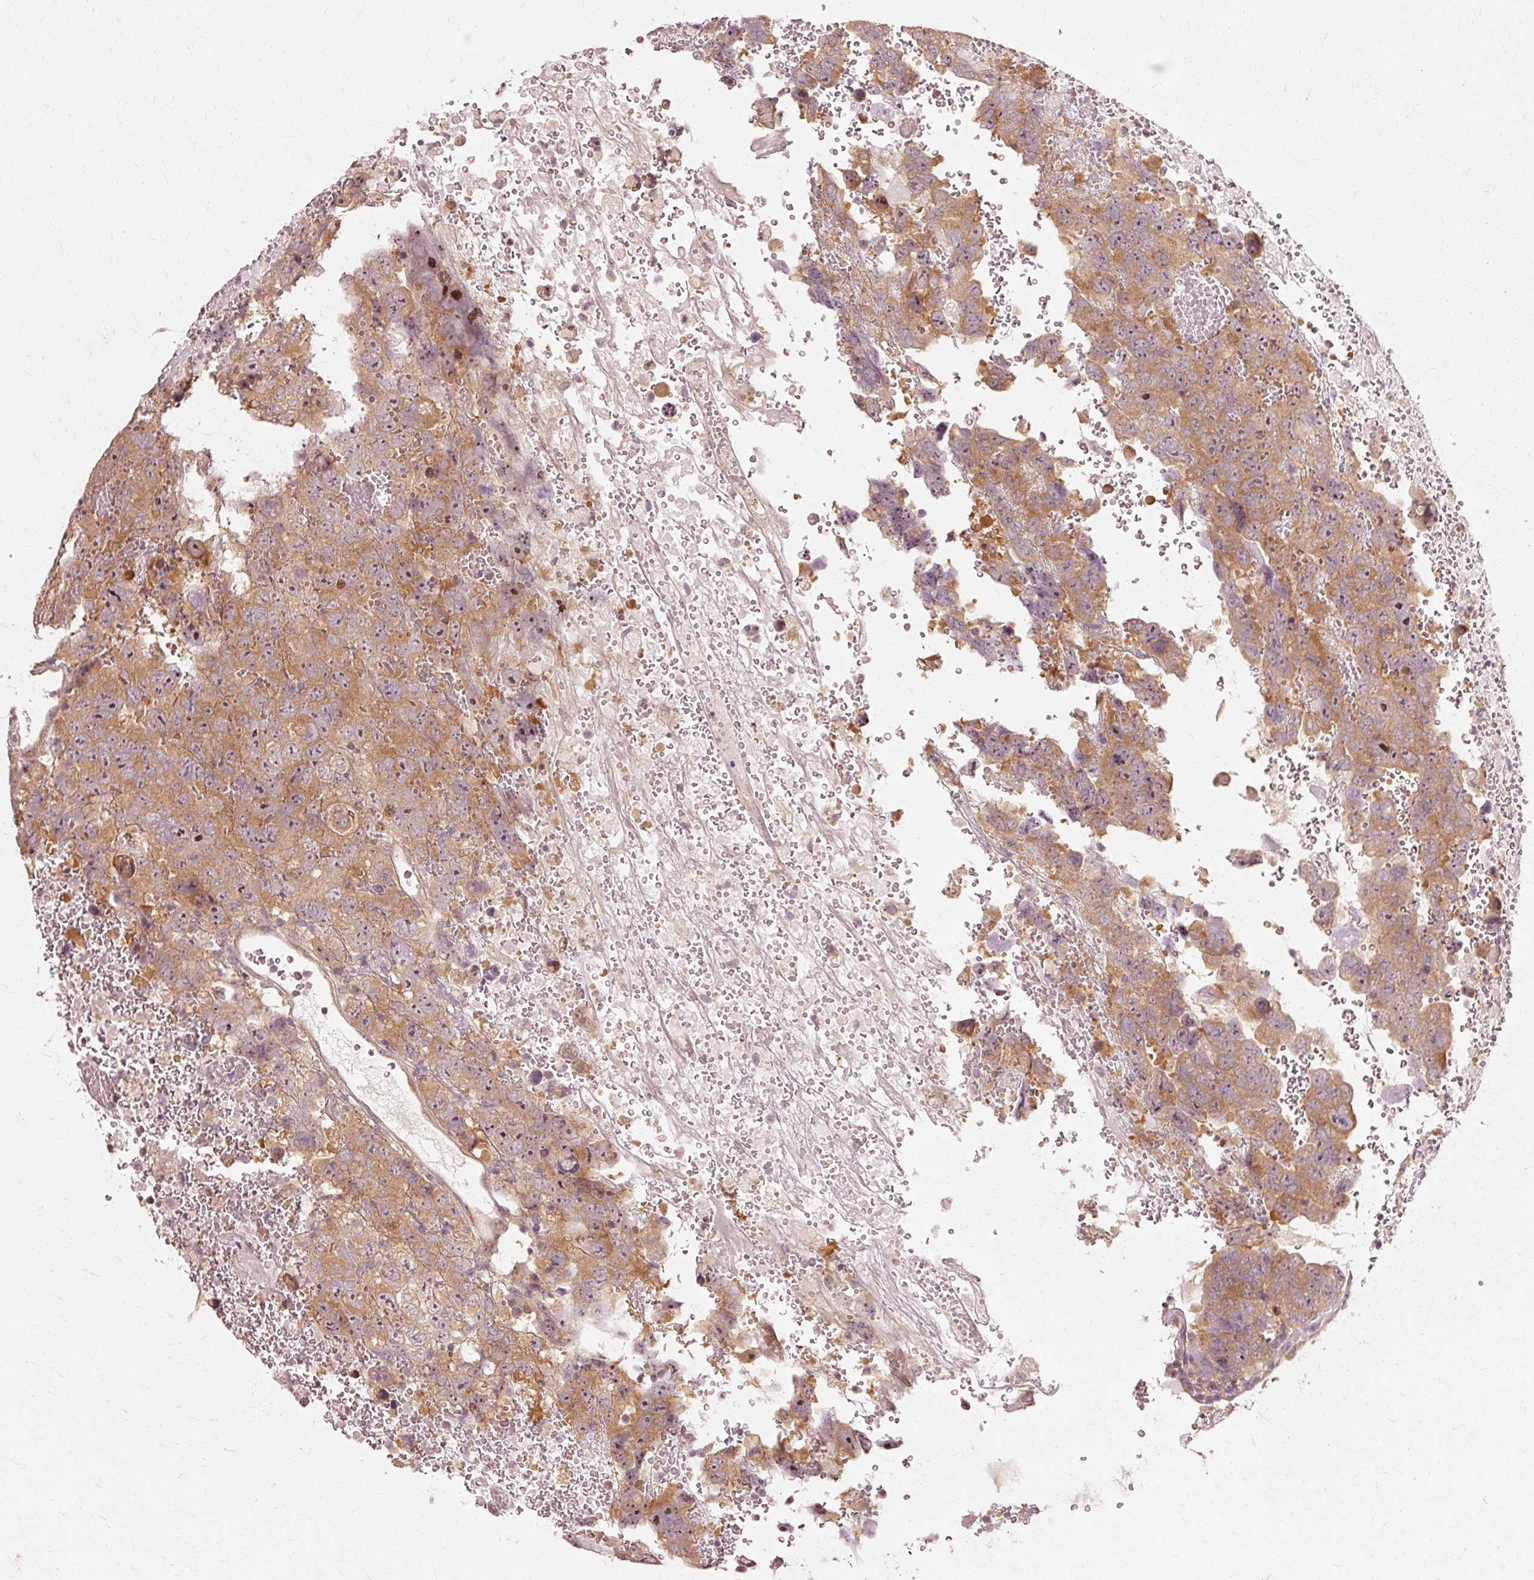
{"staining": {"intensity": "moderate", "quantity": ">75%", "location": "cytoplasmic/membranous"}, "tissue": "testis cancer", "cell_type": "Tumor cells", "image_type": "cancer", "snomed": [{"axis": "morphology", "description": "Carcinoma, Embryonal, NOS"}, {"axis": "topography", "description": "Testis"}], "caption": "A brown stain labels moderate cytoplasmic/membranous staining of a protein in testis cancer (embryonal carcinoma) tumor cells.", "gene": "RGPD5", "patient": {"sex": "male", "age": 45}}